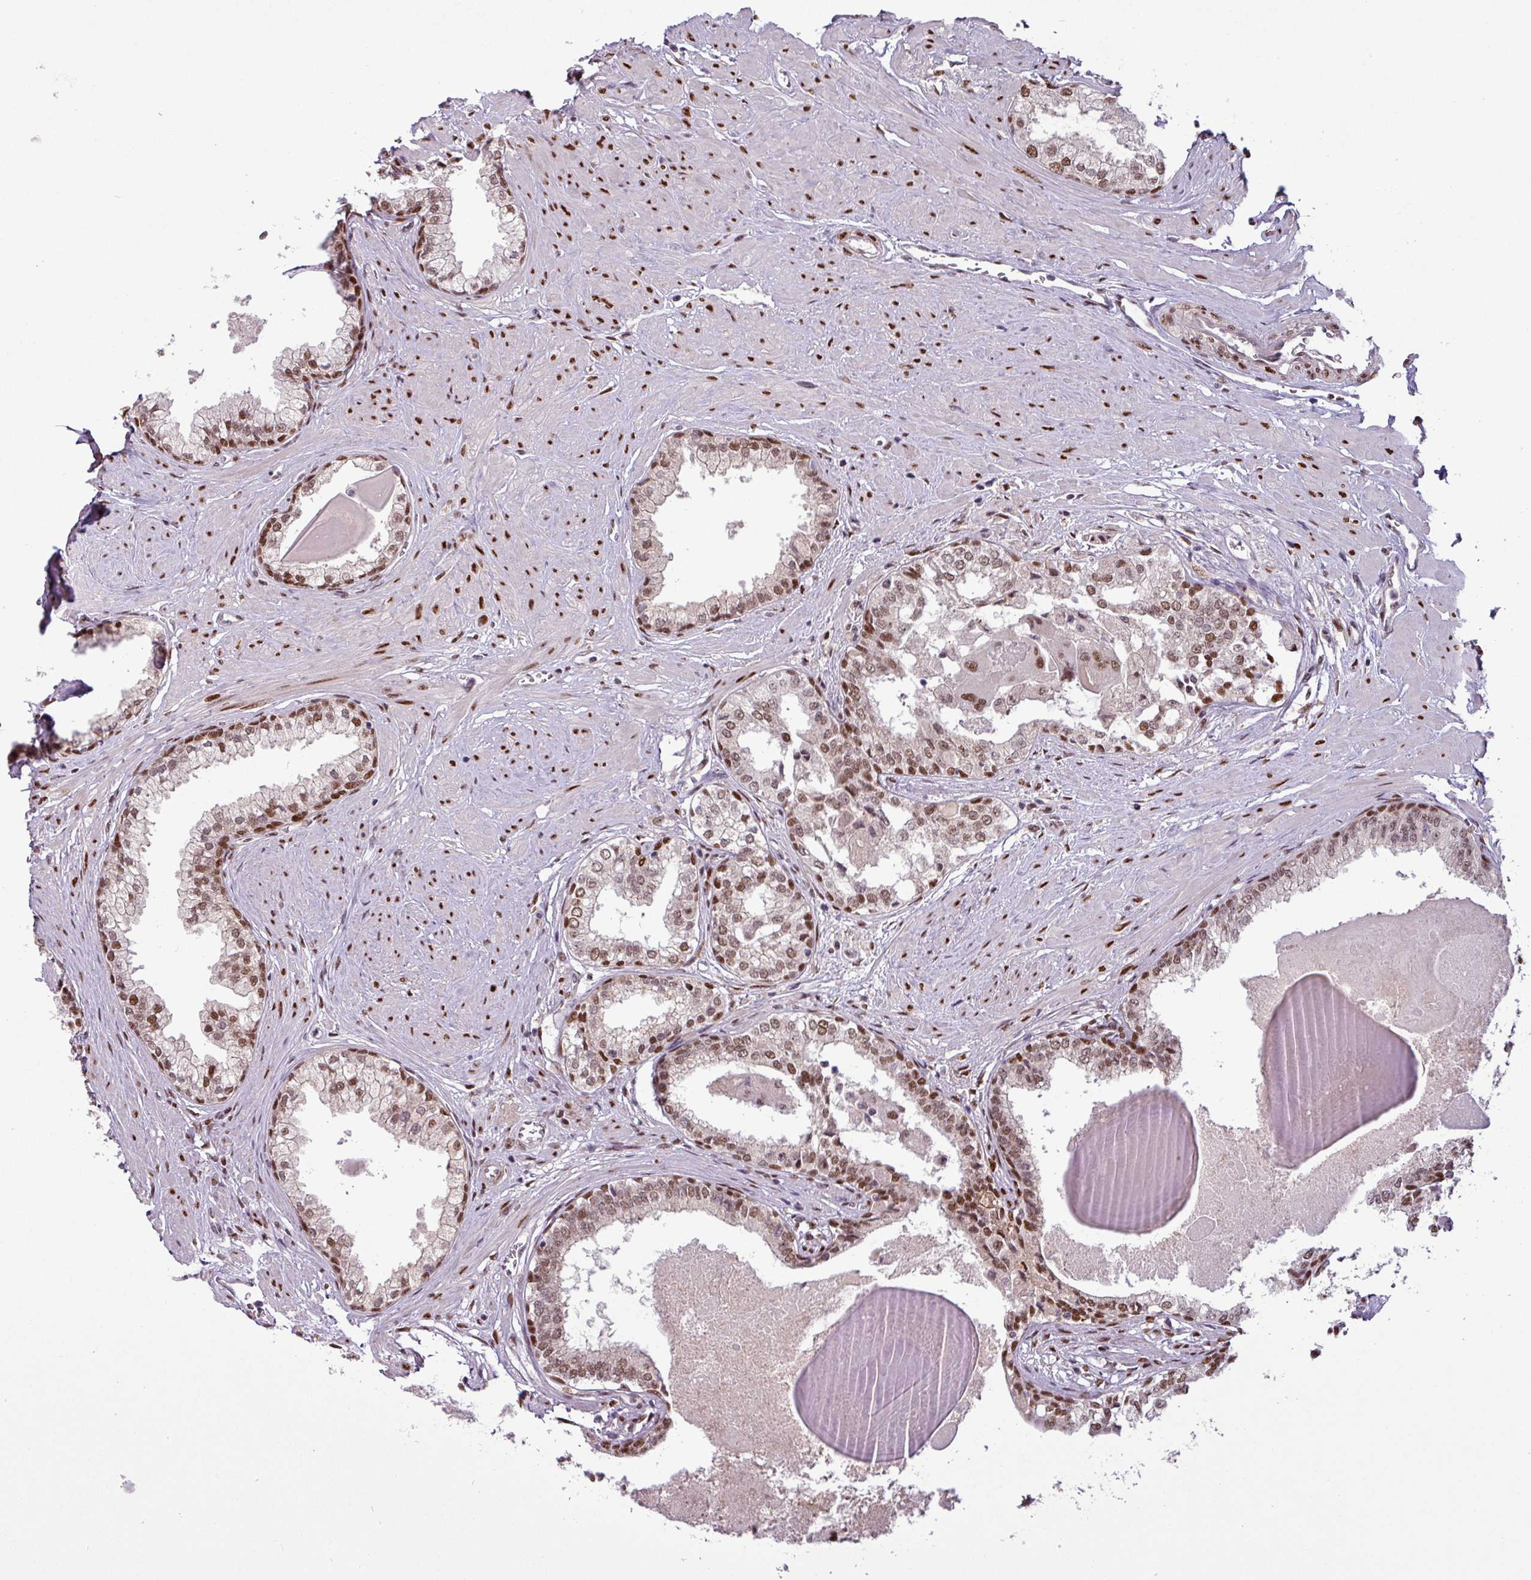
{"staining": {"intensity": "strong", "quantity": ">75%", "location": "nuclear"}, "tissue": "prostate", "cell_type": "Glandular cells", "image_type": "normal", "snomed": [{"axis": "morphology", "description": "Normal tissue, NOS"}, {"axis": "topography", "description": "Prostate"}], "caption": "This micrograph exhibits immunohistochemistry staining of normal prostate, with high strong nuclear staining in about >75% of glandular cells.", "gene": "IRF2BPL", "patient": {"sex": "male", "age": 57}}